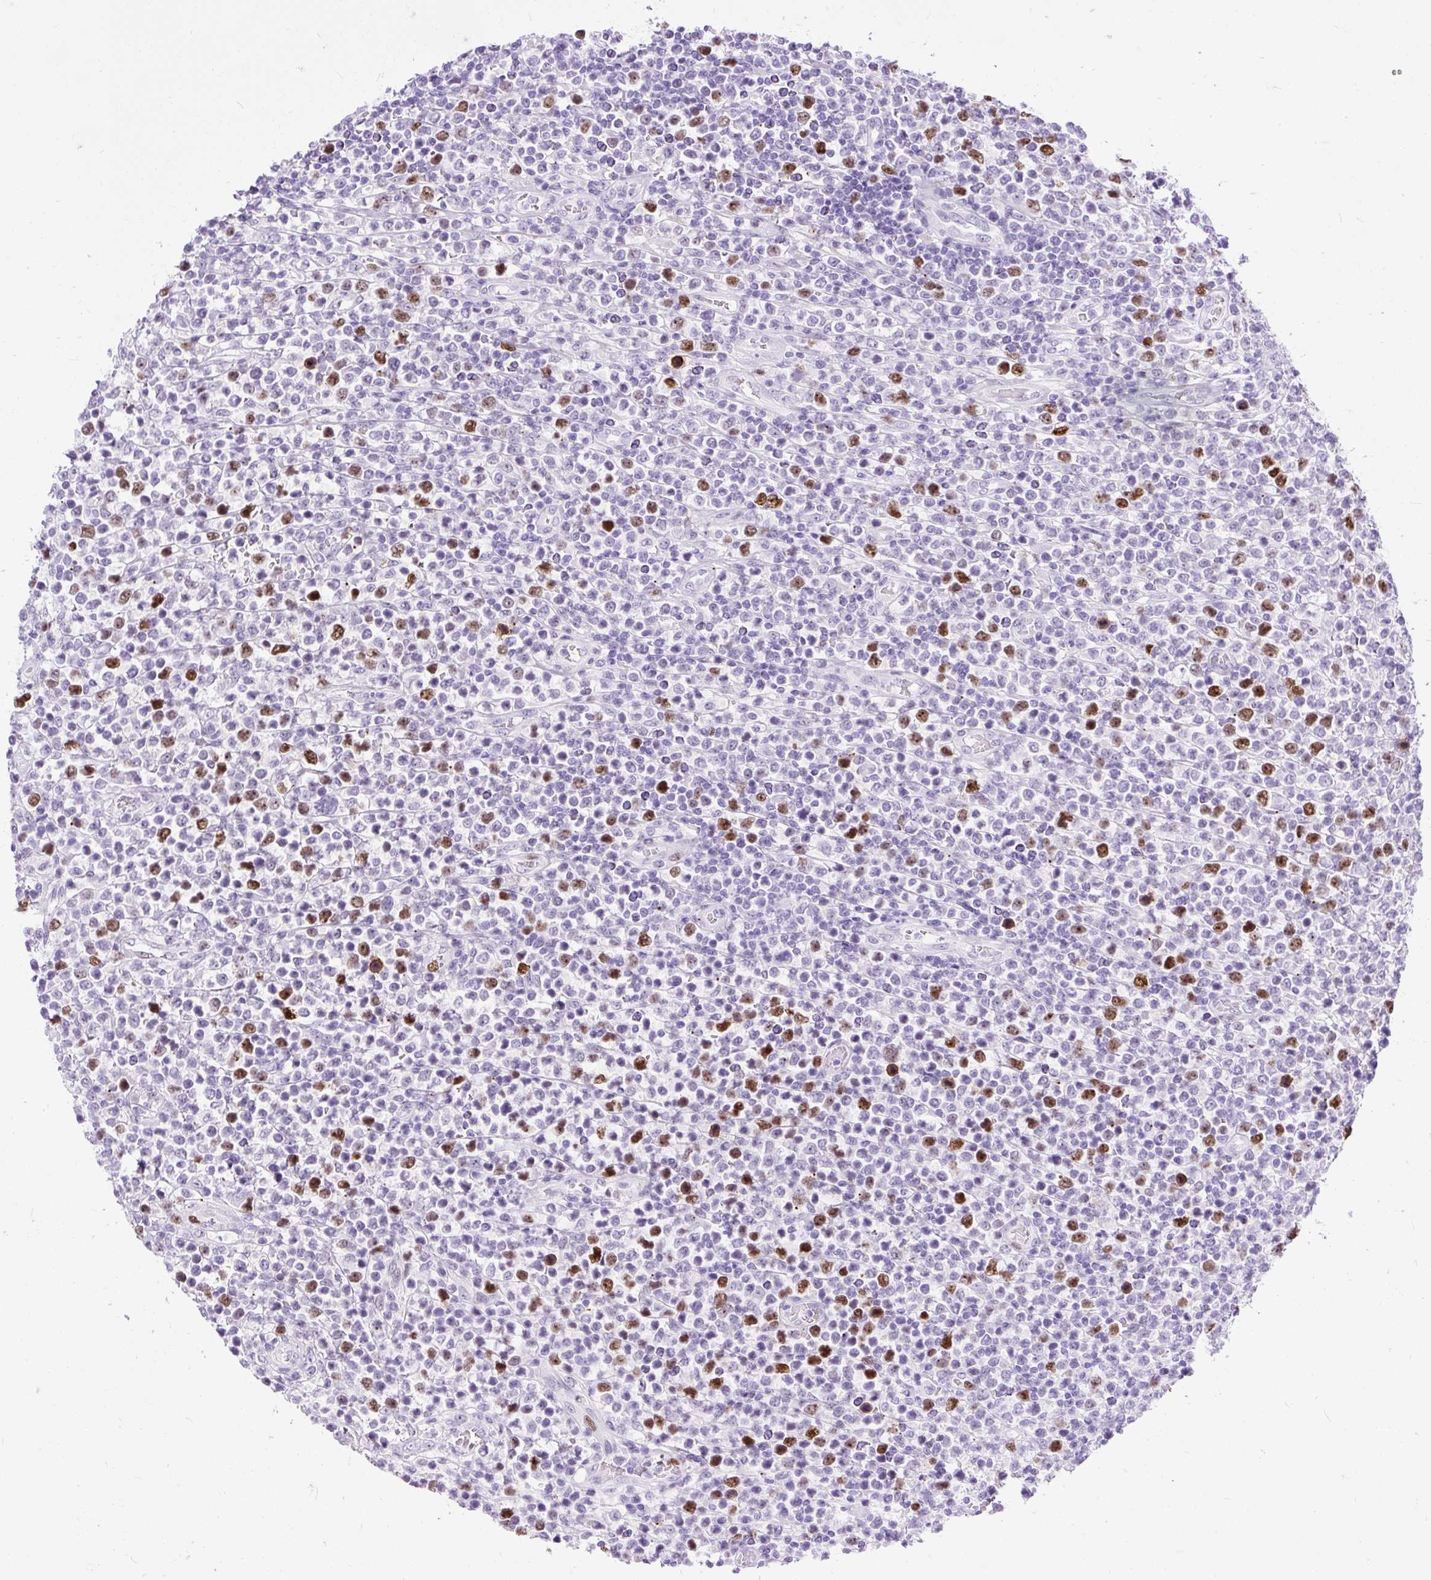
{"staining": {"intensity": "strong", "quantity": "<25%", "location": "nuclear"}, "tissue": "lymphoma", "cell_type": "Tumor cells", "image_type": "cancer", "snomed": [{"axis": "morphology", "description": "Malignant lymphoma, non-Hodgkin's type, High grade"}, {"axis": "topography", "description": "Soft tissue"}], "caption": "Tumor cells reveal medium levels of strong nuclear expression in approximately <25% of cells in malignant lymphoma, non-Hodgkin's type (high-grade).", "gene": "RACGAP1", "patient": {"sex": "female", "age": 56}}